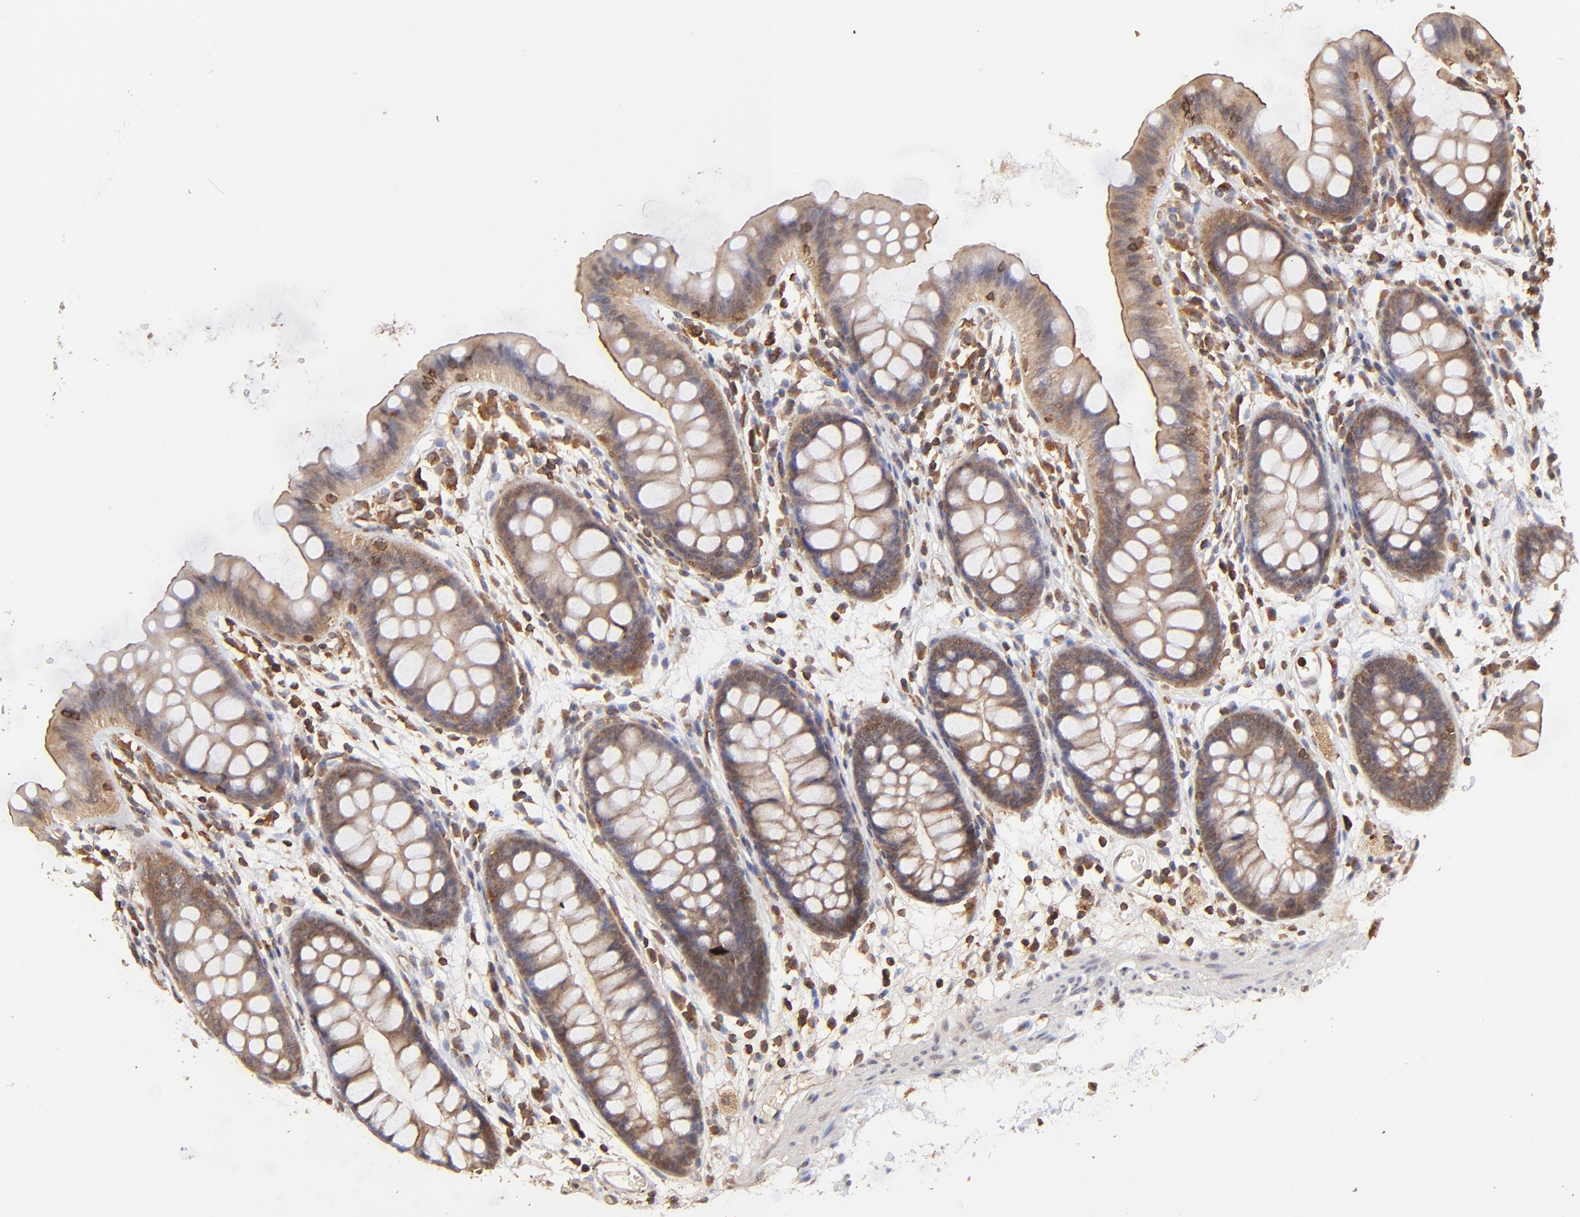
{"staining": {"intensity": "weak", "quantity": ">75%", "location": "cytoplasmic/membranous"}, "tissue": "colon", "cell_type": "Endothelial cells", "image_type": "normal", "snomed": [{"axis": "morphology", "description": "Normal tissue, NOS"}, {"axis": "topography", "description": "Smooth muscle"}, {"axis": "topography", "description": "Colon"}], "caption": "DAB immunohistochemical staining of unremarkable colon displays weak cytoplasmic/membranous protein expression in about >75% of endothelial cells.", "gene": "STON2", "patient": {"sex": "male", "age": 67}}